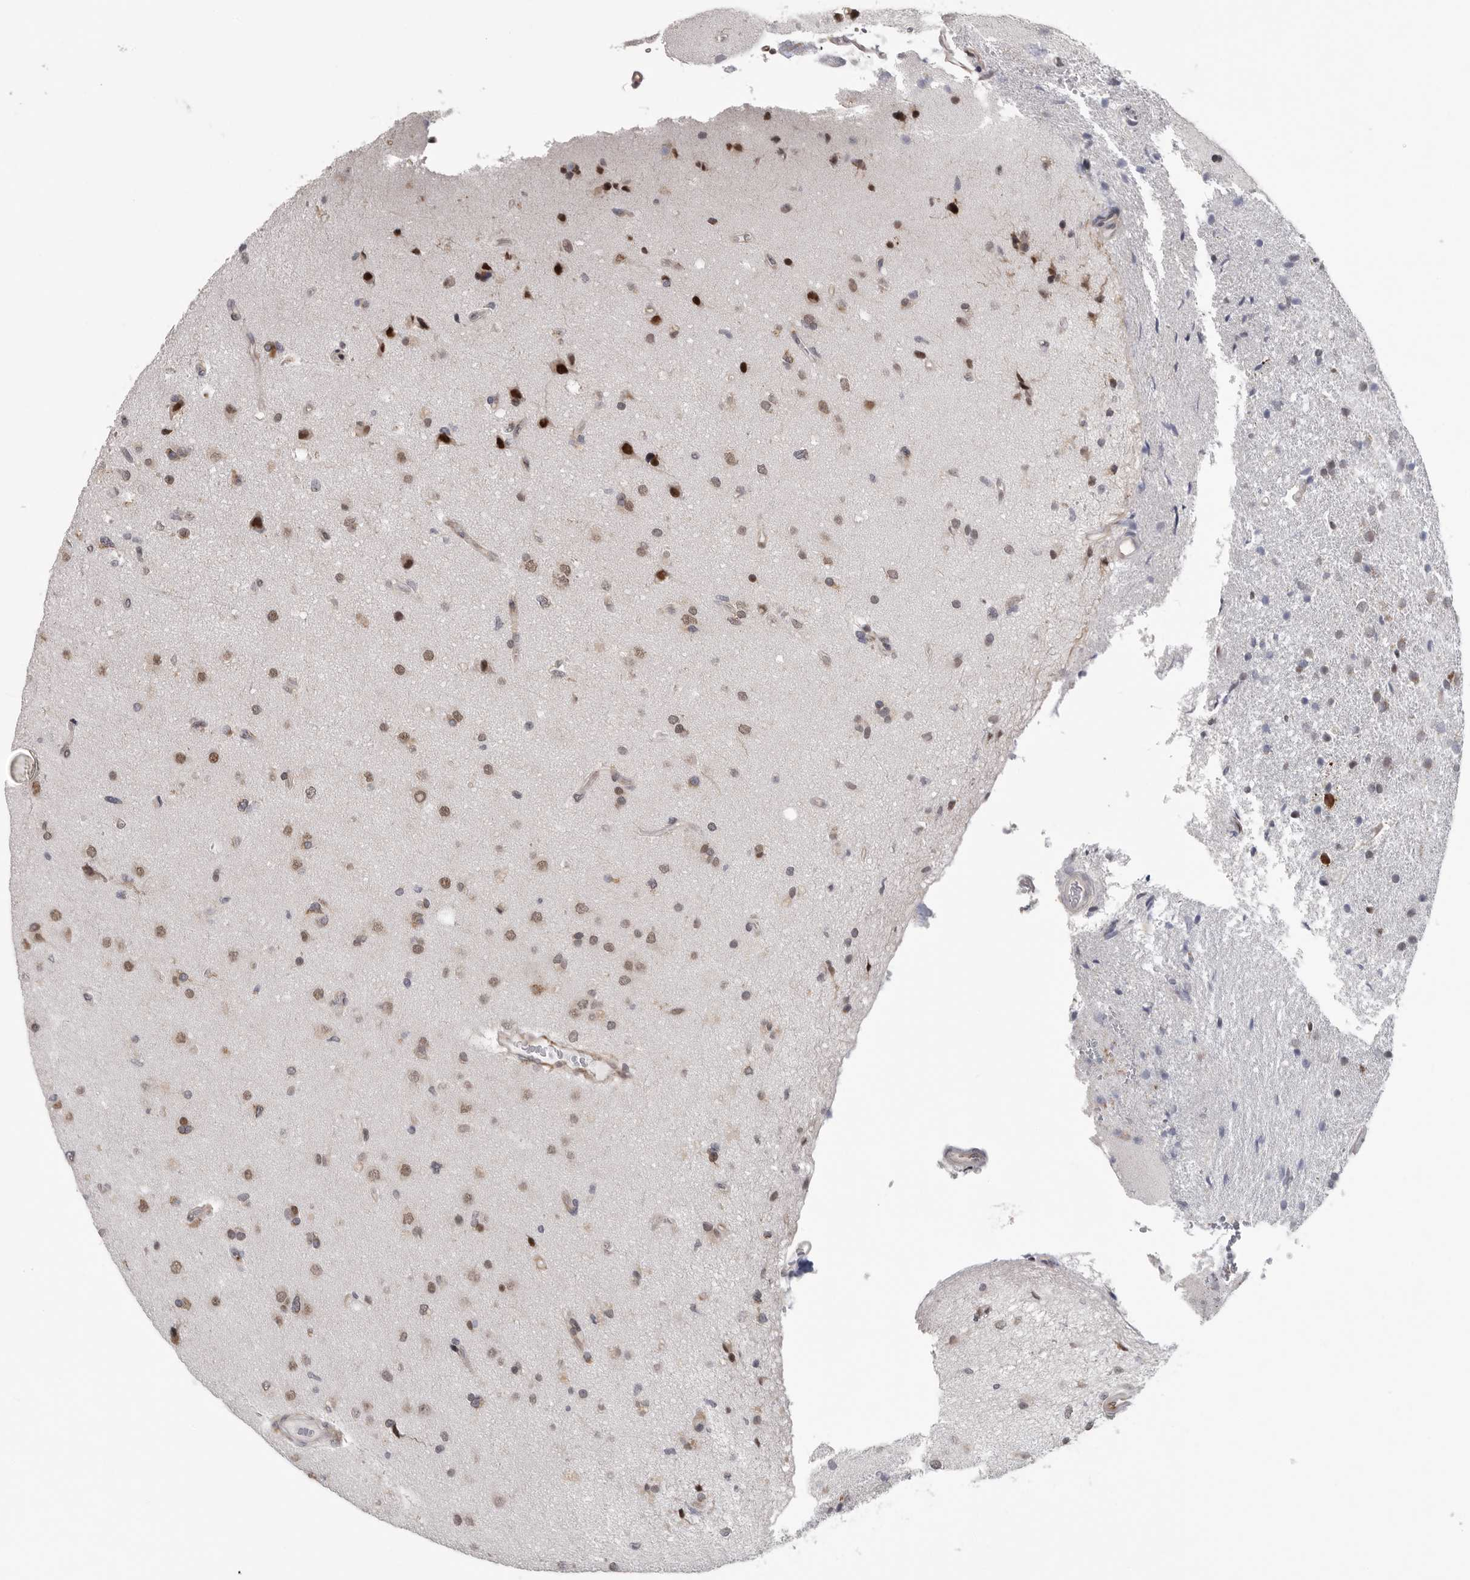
{"staining": {"intensity": "moderate", "quantity": "<25%", "location": "nuclear"}, "tissue": "glioma", "cell_type": "Tumor cells", "image_type": "cancer", "snomed": [{"axis": "morphology", "description": "Glioma, malignant, High grade"}, {"axis": "topography", "description": "Brain"}], "caption": "Malignant glioma (high-grade) tissue displays moderate nuclear staining in about <25% of tumor cells", "gene": "RALGPS2", "patient": {"sex": "male", "age": 72}}